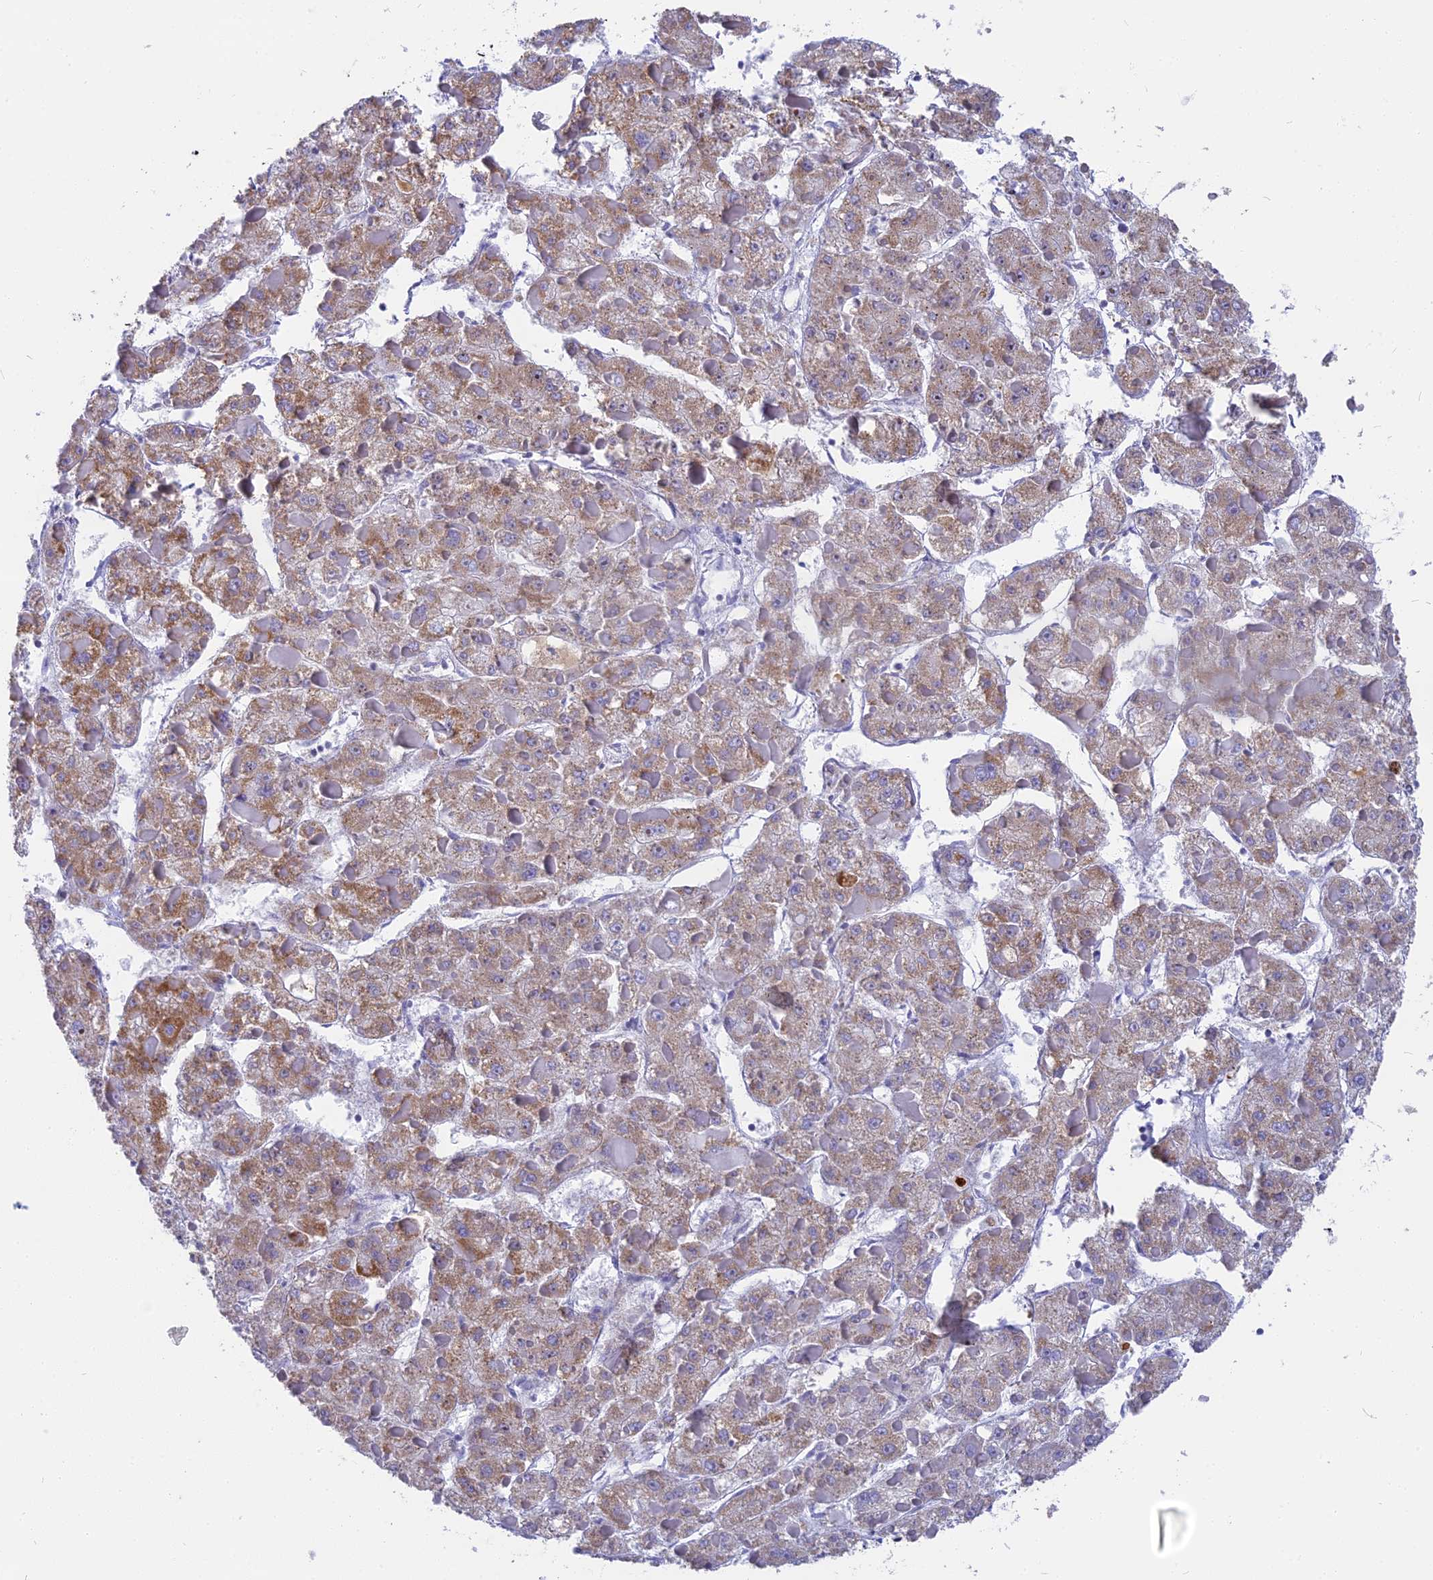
{"staining": {"intensity": "moderate", "quantity": "25%-75%", "location": "cytoplasmic/membranous"}, "tissue": "liver cancer", "cell_type": "Tumor cells", "image_type": "cancer", "snomed": [{"axis": "morphology", "description": "Carcinoma, Hepatocellular, NOS"}, {"axis": "topography", "description": "Liver"}], "caption": "A brown stain labels moderate cytoplasmic/membranous staining of a protein in hepatocellular carcinoma (liver) tumor cells.", "gene": "DTWD1", "patient": {"sex": "female", "age": 73}}